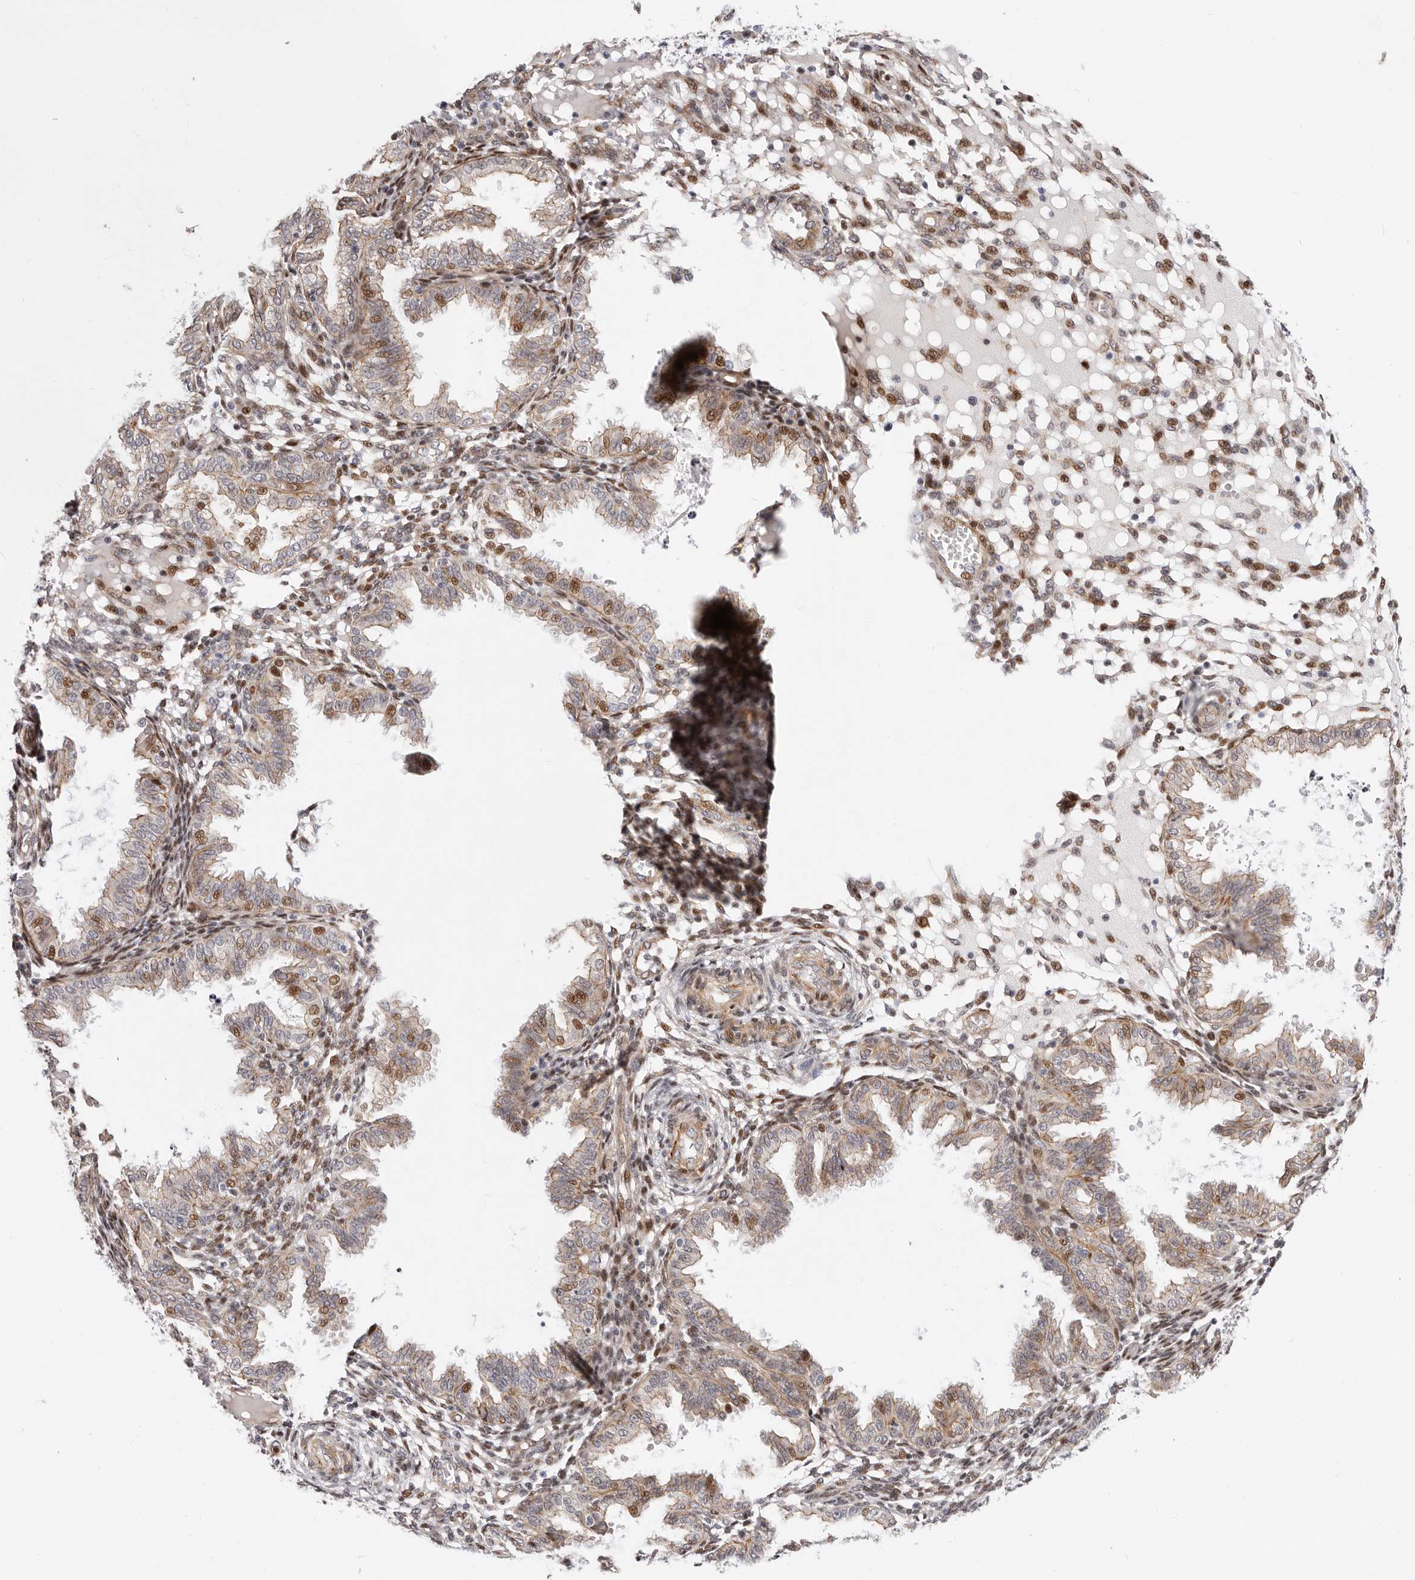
{"staining": {"intensity": "moderate", "quantity": "25%-75%", "location": "nuclear"}, "tissue": "endometrium", "cell_type": "Cells in endometrial stroma", "image_type": "normal", "snomed": [{"axis": "morphology", "description": "Normal tissue, NOS"}, {"axis": "topography", "description": "Endometrium"}], "caption": "About 25%-75% of cells in endometrial stroma in benign human endometrium exhibit moderate nuclear protein expression as visualized by brown immunohistochemical staining.", "gene": "EPHX3", "patient": {"sex": "female", "age": 33}}